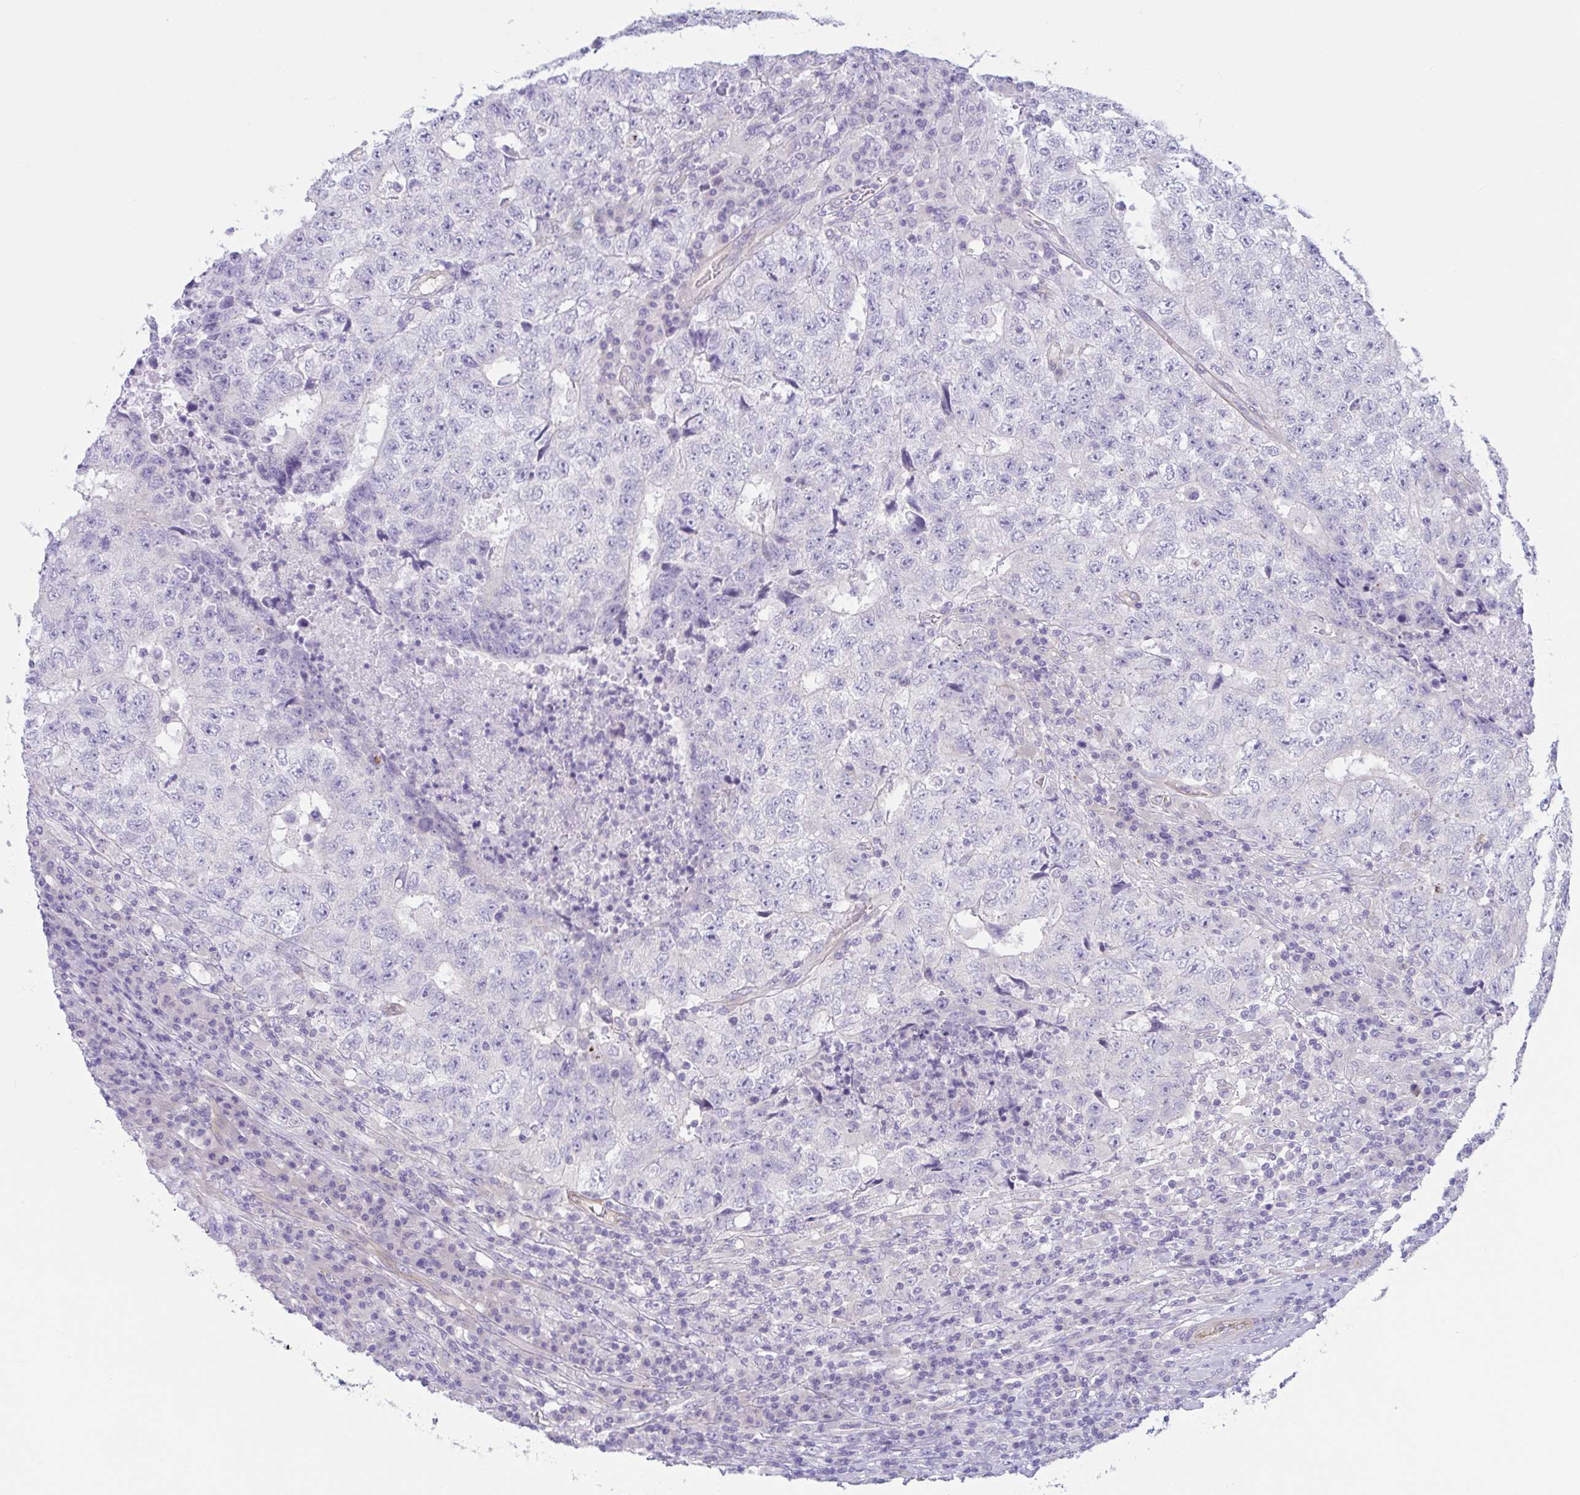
{"staining": {"intensity": "negative", "quantity": "none", "location": "none"}, "tissue": "testis cancer", "cell_type": "Tumor cells", "image_type": "cancer", "snomed": [{"axis": "morphology", "description": "Necrosis, NOS"}, {"axis": "morphology", "description": "Carcinoma, Embryonal, NOS"}, {"axis": "topography", "description": "Testis"}], "caption": "Micrograph shows no protein positivity in tumor cells of testis embryonal carcinoma tissue.", "gene": "TNNI2", "patient": {"sex": "male", "age": 19}}